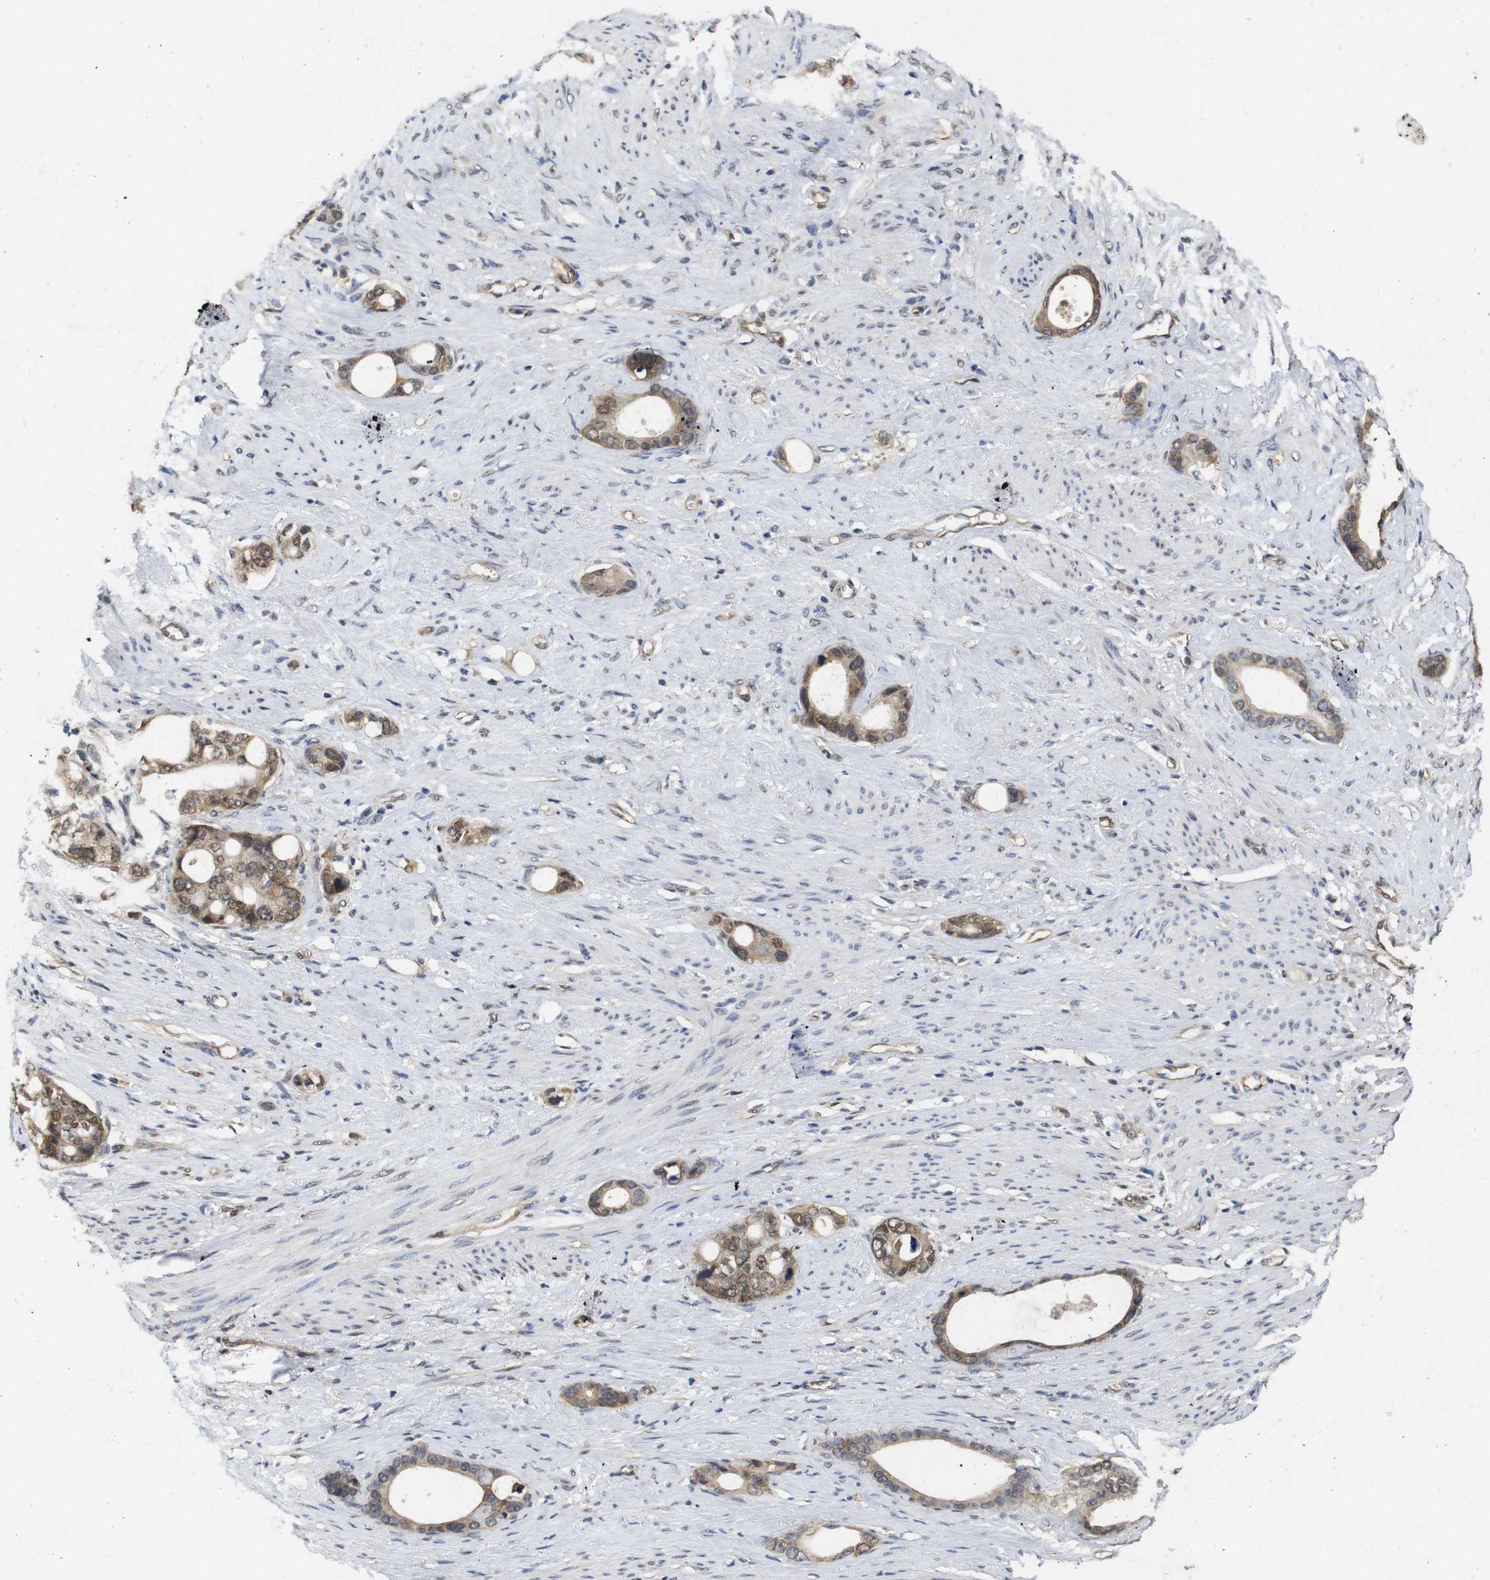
{"staining": {"intensity": "moderate", "quantity": ">75%", "location": "cytoplasmic/membranous,nuclear"}, "tissue": "stomach cancer", "cell_type": "Tumor cells", "image_type": "cancer", "snomed": [{"axis": "morphology", "description": "Adenocarcinoma, NOS"}, {"axis": "topography", "description": "Stomach"}], "caption": "Immunohistochemical staining of human adenocarcinoma (stomach) exhibits medium levels of moderate cytoplasmic/membranous and nuclear protein staining in approximately >75% of tumor cells.", "gene": "SUMO3", "patient": {"sex": "female", "age": 75}}